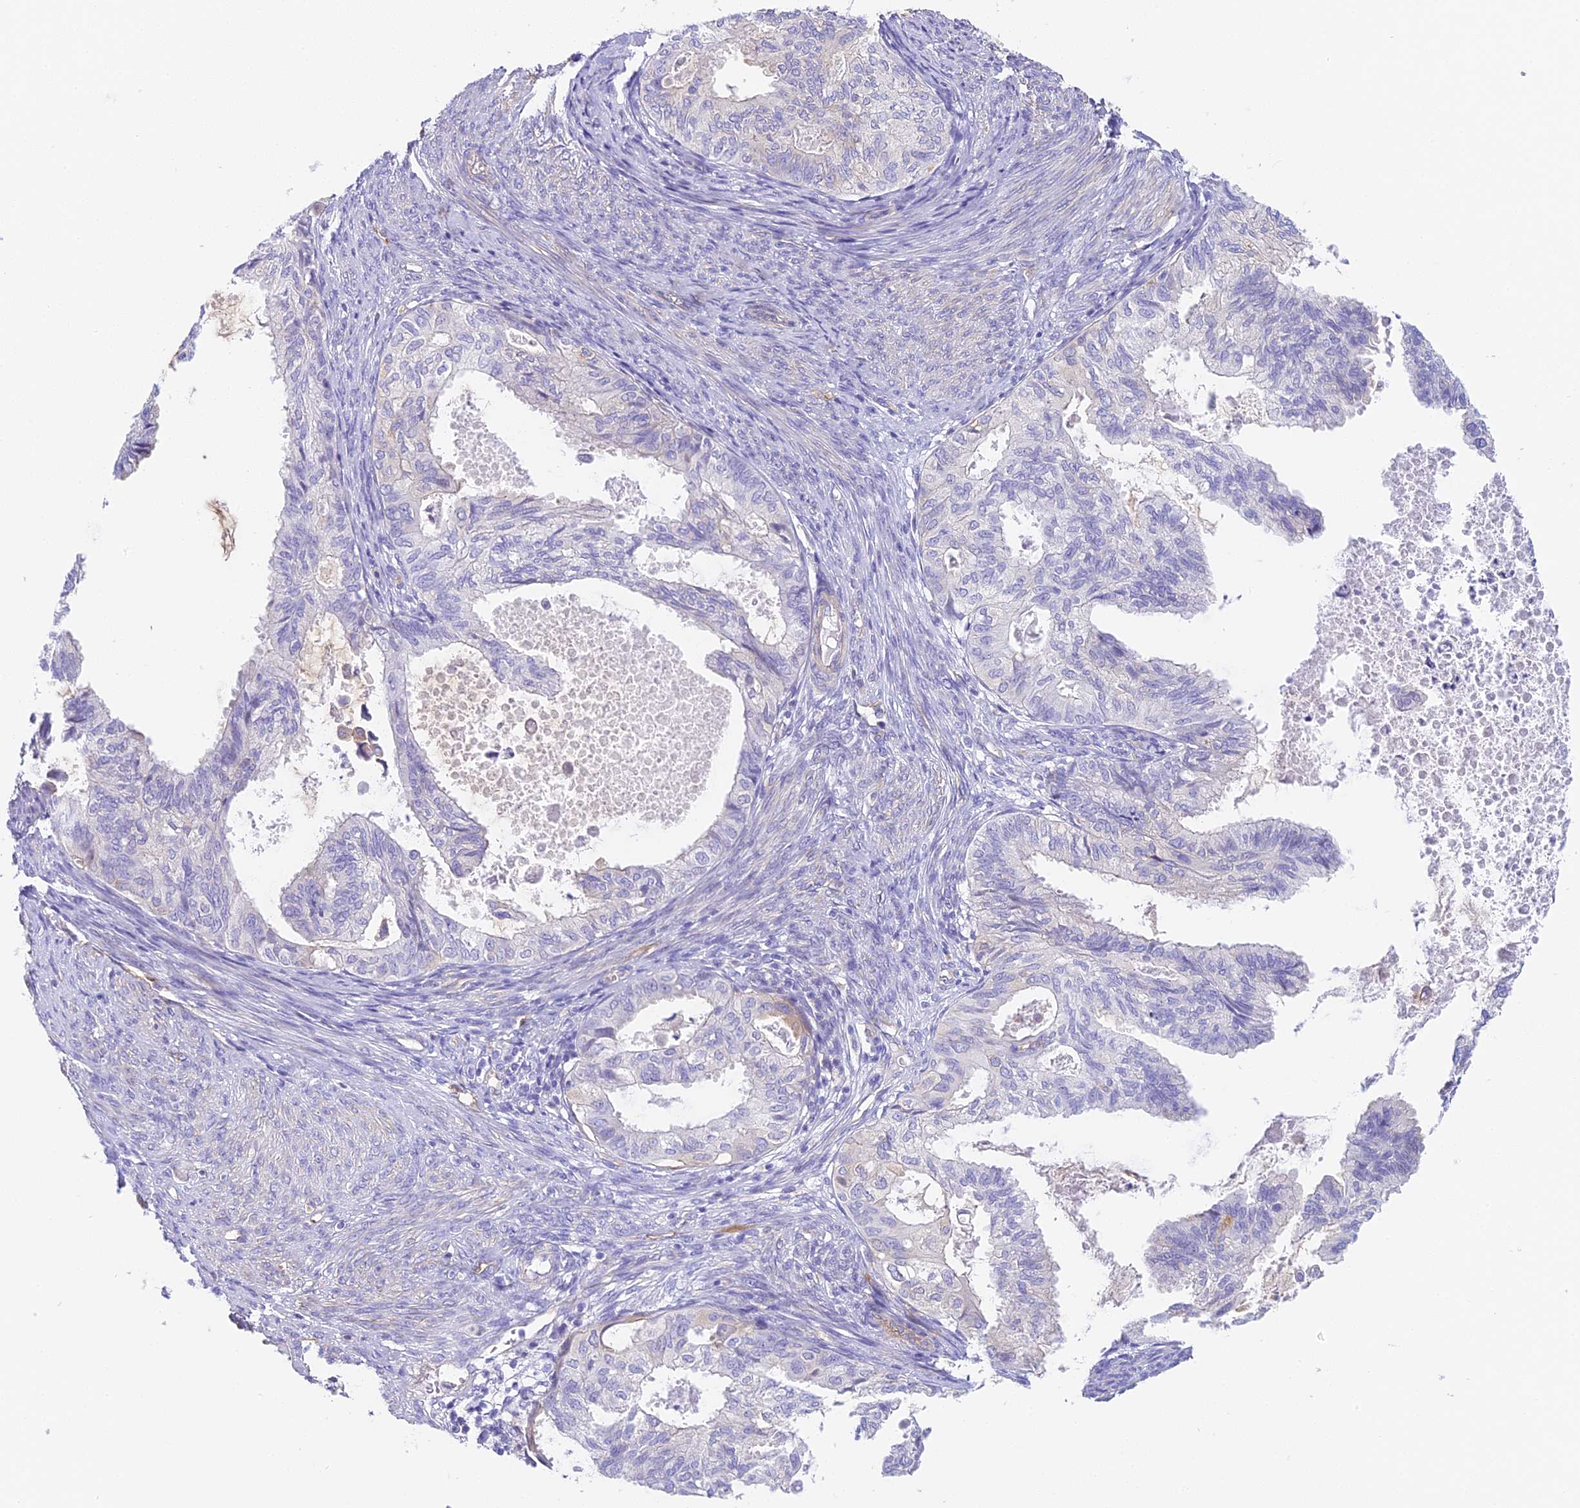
{"staining": {"intensity": "negative", "quantity": "none", "location": "none"}, "tissue": "cervical cancer", "cell_type": "Tumor cells", "image_type": "cancer", "snomed": [{"axis": "morphology", "description": "Normal tissue, NOS"}, {"axis": "morphology", "description": "Adenocarcinoma, NOS"}, {"axis": "topography", "description": "Cervix"}, {"axis": "topography", "description": "Endometrium"}], "caption": "Protein analysis of cervical cancer (adenocarcinoma) shows no significant expression in tumor cells. (DAB (3,3'-diaminobenzidine) immunohistochemistry (IHC) visualized using brightfield microscopy, high magnification).", "gene": "HOMER3", "patient": {"sex": "female", "age": 86}}